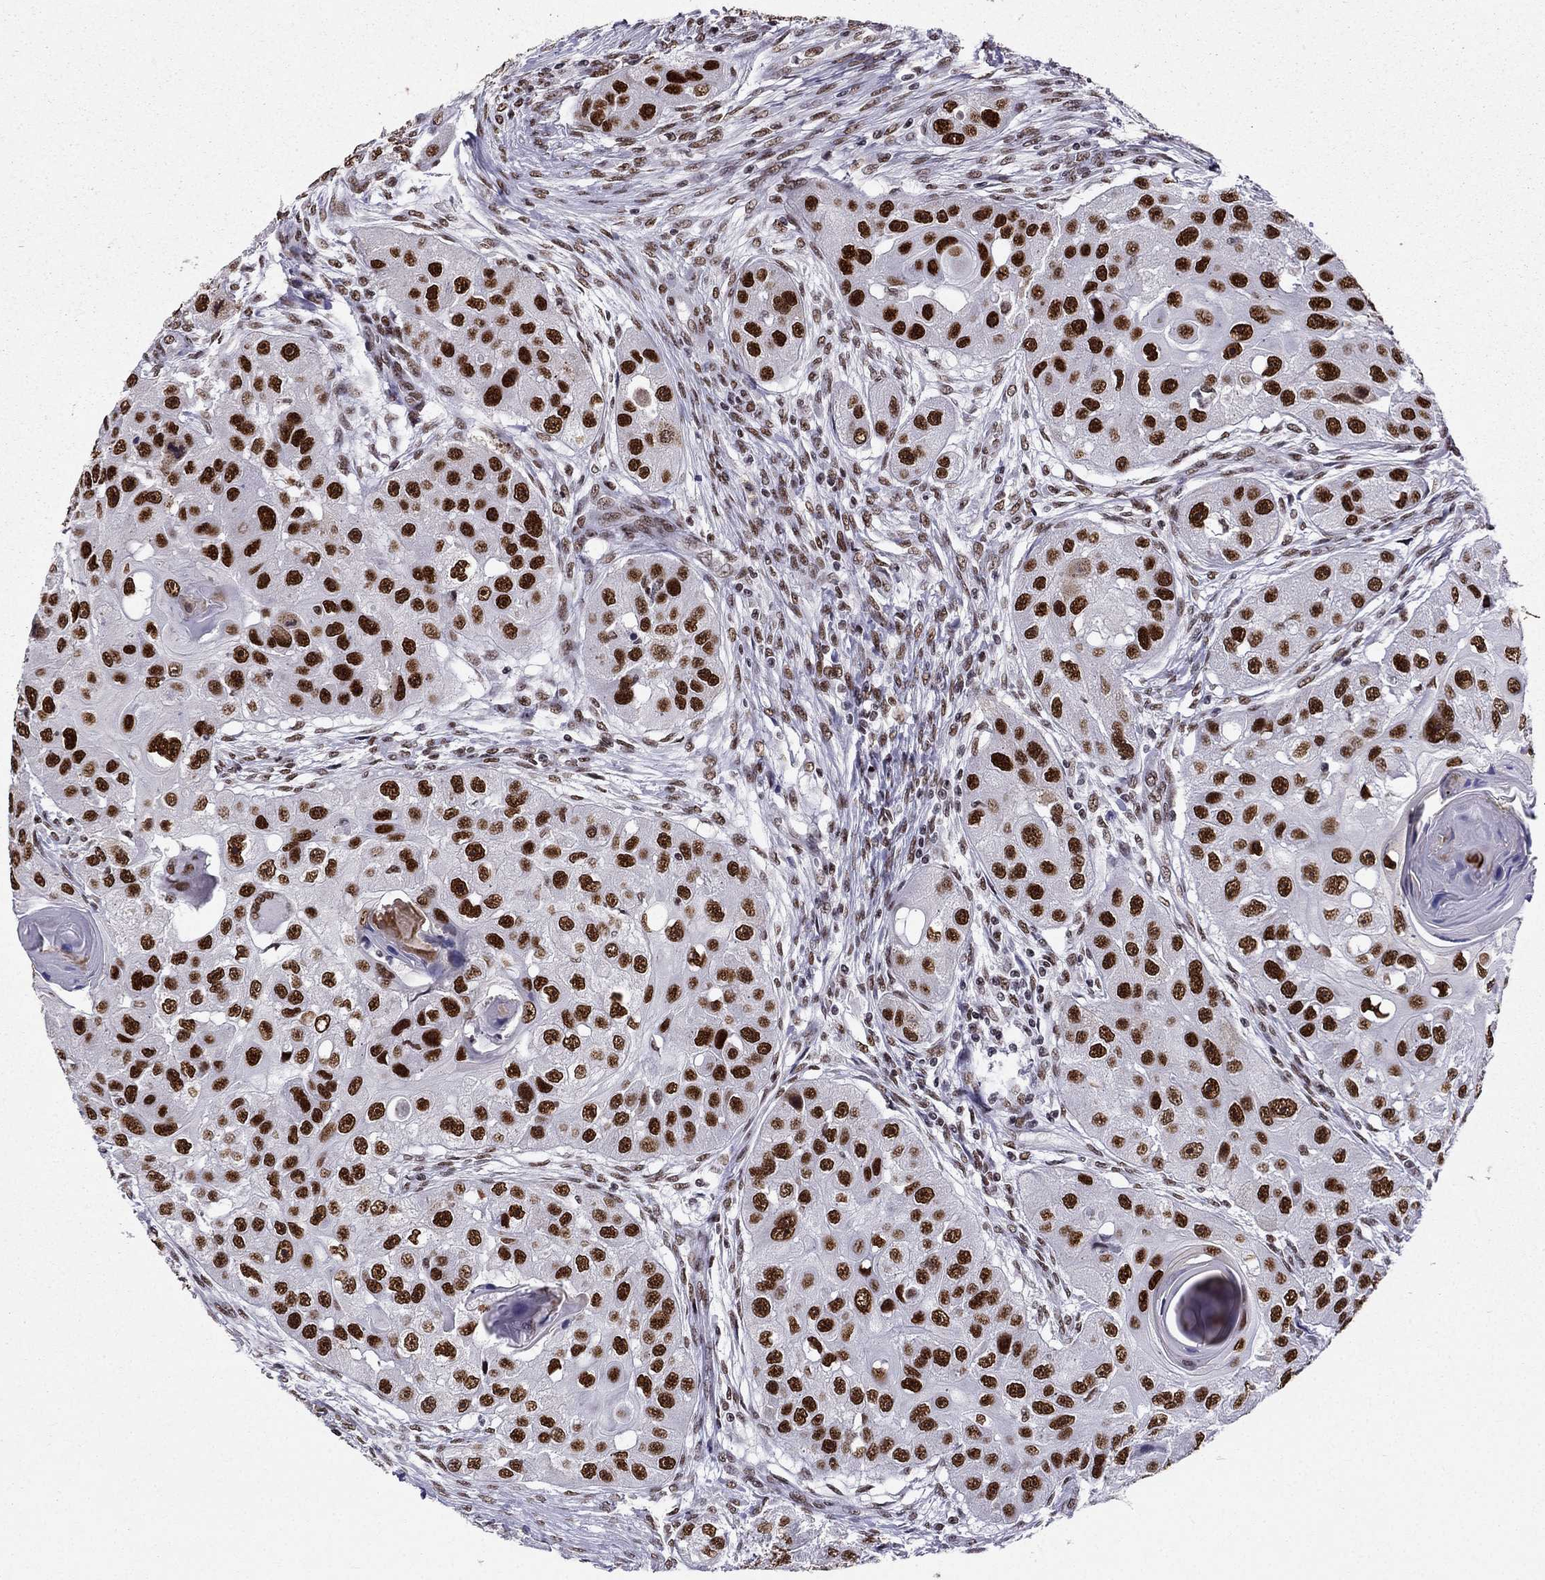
{"staining": {"intensity": "strong", "quantity": ">75%", "location": "nuclear"}, "tissue": "head and neck cancer", "cell_type": "Tumor cells", "image_type": "cancer", "snomed": [{"axis": "morphology", "description": "Squamous cell carcinoma, NOS"}, {"axis": "topography", "description": "Head-Neck"}], "caption": "Squamous cell carcinoma (head and neck) stained for a protein (brown) reveals strong nuclear positive staining in approximately >75% of tumor cells.", "gene": "ZNF420", "patient": {"sex": "male", "age": 51}}